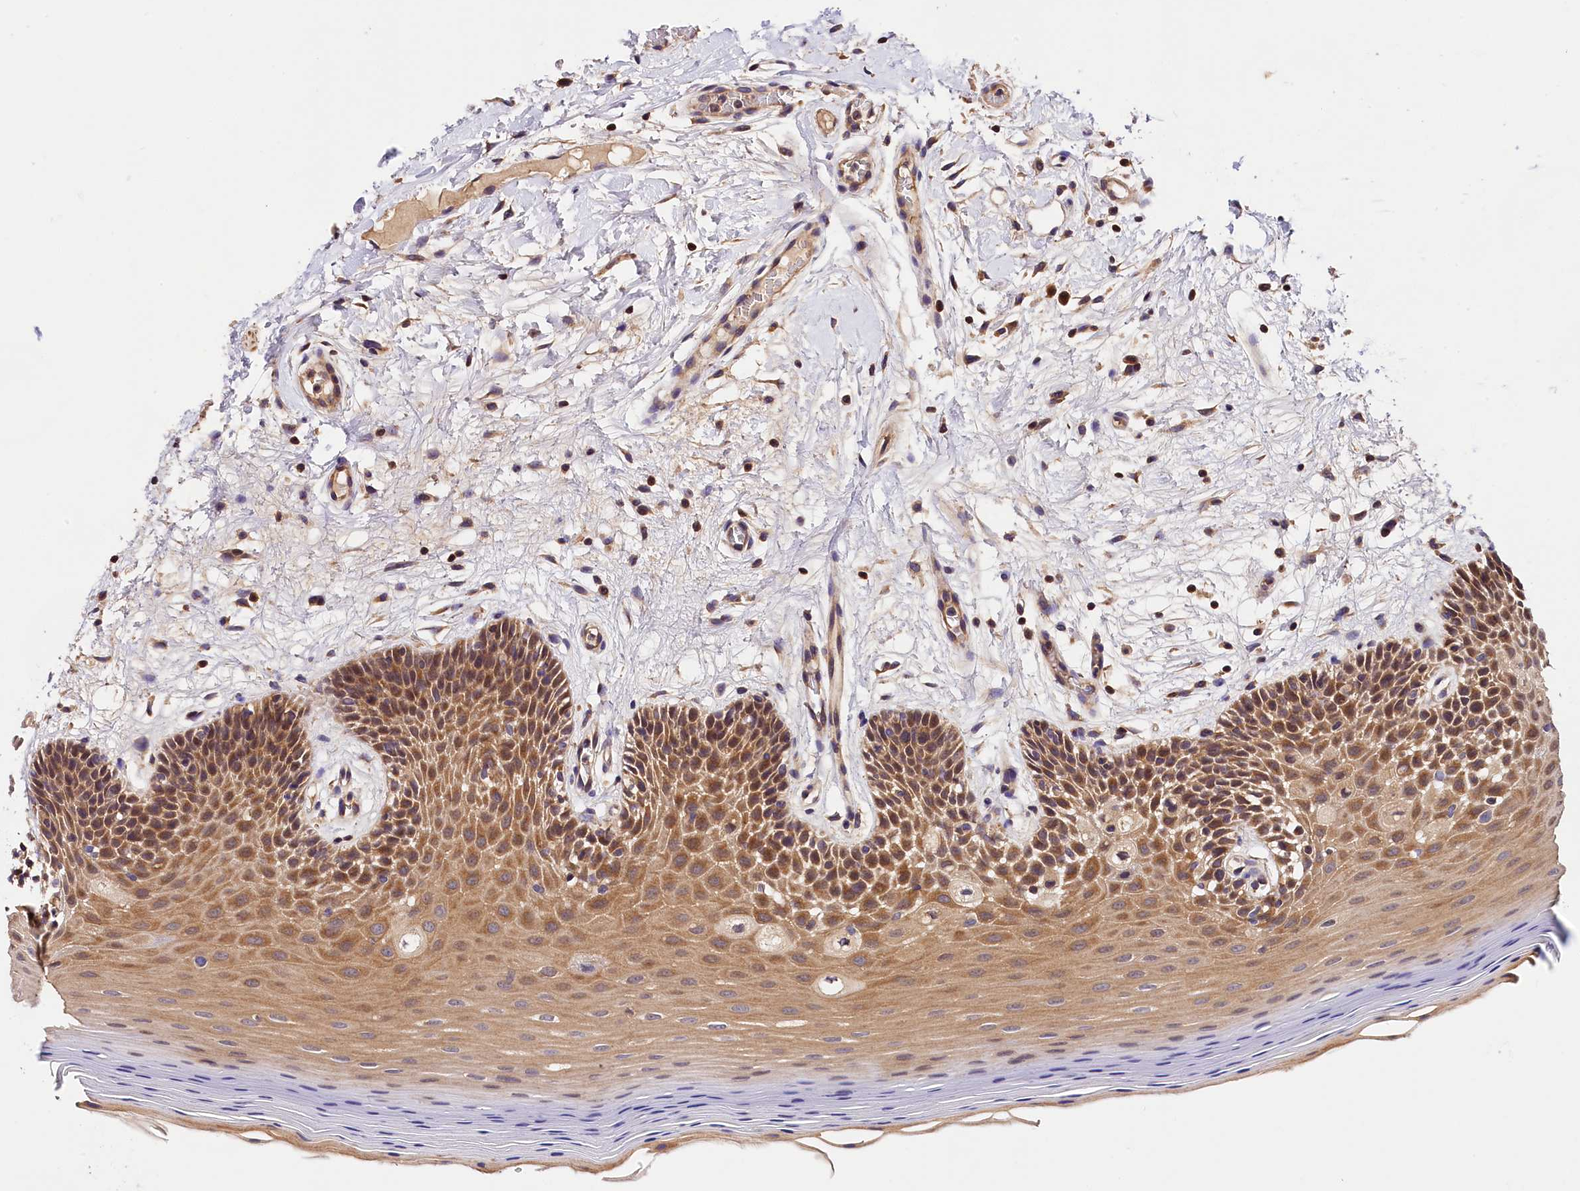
{"staining": {"intensity": "moderate", "quantity": ">75%", "location": "cytoplasmic/membranous"}, "tissue": "oral mucosa", "cell_type": "Squamous epithelial cells", "image_type": "normal", "snomed": [{"axis": "morphology", "description": "Normal tissue, NOS"}, {"axis": "topography", "description": "Oral tissue"}, {"axis": "topography", "description": "Tounge, NOS"}], "caption": "Brown immunohistochemical staining in normal oral mucosa exhibits moderate cytoplasmic/membranous expression in about >75% of squamous epithelial cells.", "gene": "KPTN", "patient": {"sex": "male", "age": 47}}